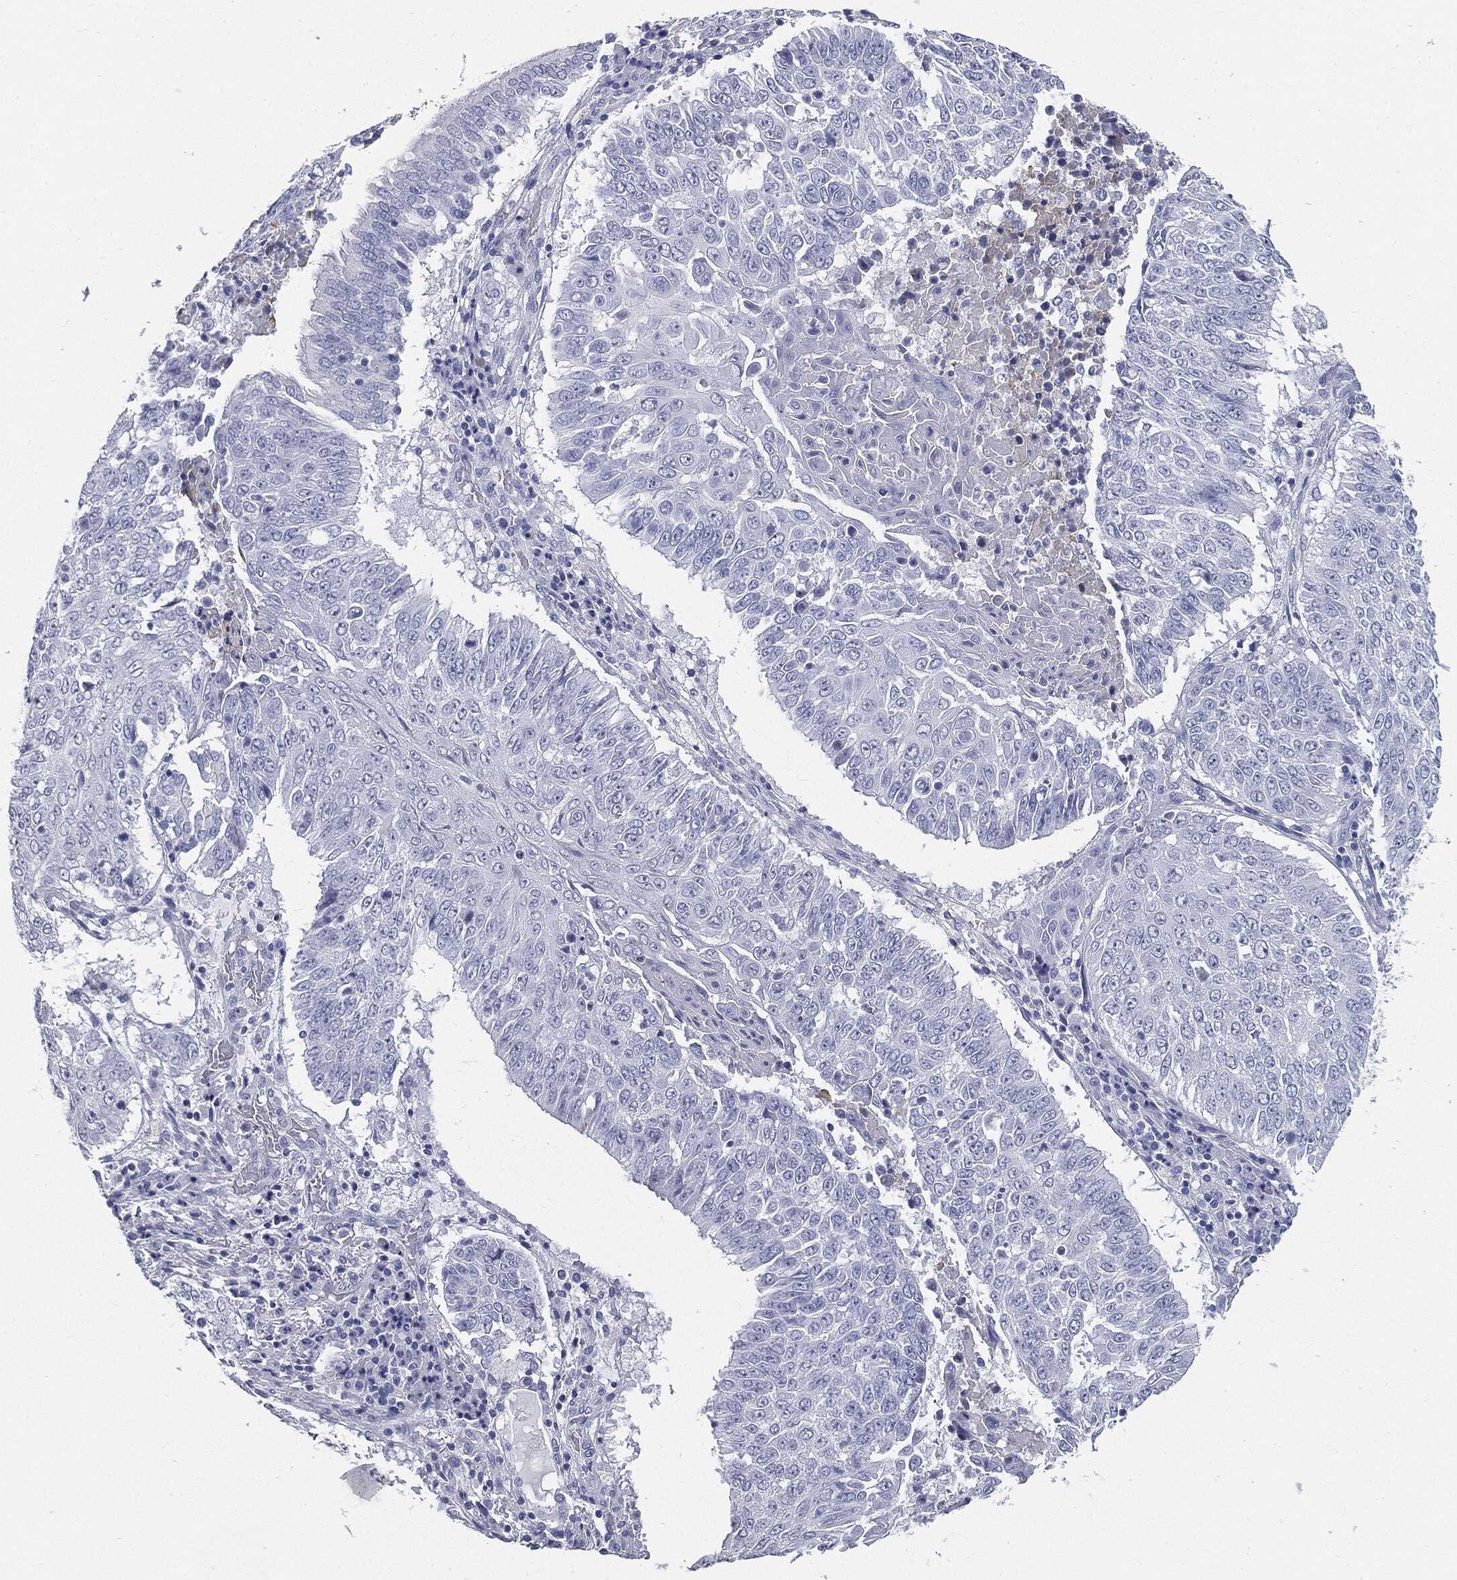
{"staining": {"intensity": "negative", "quantity": "none", "location": "none"}, "tissue": "lung cancer", "cell_type": "Tumor cells", "image_type": "cancer", "snomed": [{"axis": "morphology", "description": "Squamous cell carcinoma, NOS"}, {"axis": "topography", "description": "Lung"}], "caption": "This histopathology image is of squamous cell carcinoma (lung) stained with immunohistochemistry to label a protein in brown with the nuclei are counter-stained blue. There is no staining in tumor cells.", "gene": "CUZD1", "patient": {"sex": "male", "age": 64}}